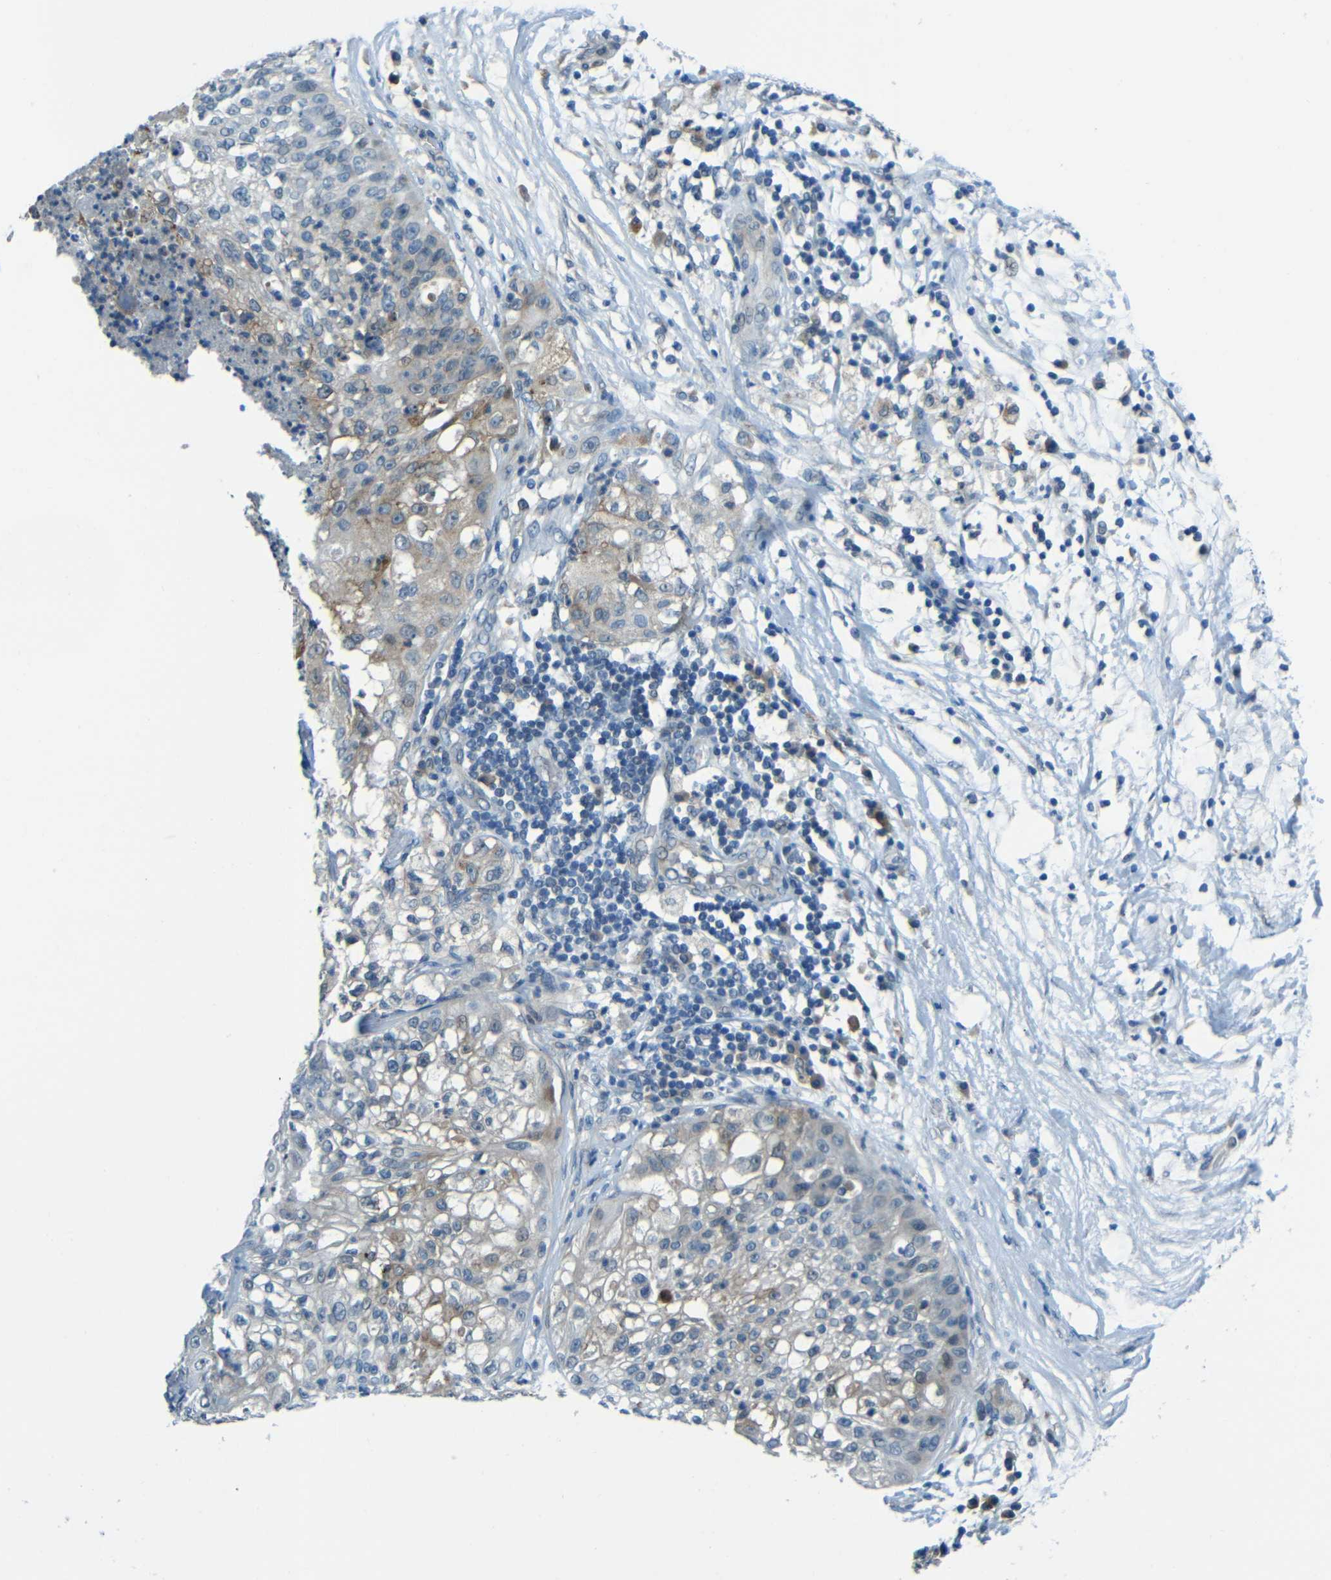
{"staining": {"intensity": "weak", "quantity": "25%-75%", "location": "cytoplasmic/membranous"}, "tissue": "lung cancer", "cell_type": "Tumor cells", "image_type": "cancer", "snomed": [{"axis": "morphology", "description": "Inflammation, NOS"}, {"axis": "morphology", "description": "Squamous cell carcinoma, NOS"}, {"axis": "topography", "description": "Lymph node"}, {"axis": "topography", "description": "Soft tissue"}, {"axis": "topography", "description": "Lung"}], "caption": "An image of human squamous cell carcinoma (lung) stained for a protein demonstrates weak cytoplasmic/membranous brown staining in tumor cells.", "gene": "ANKRD22", "patient": {"sex": "male", "age": 66}}